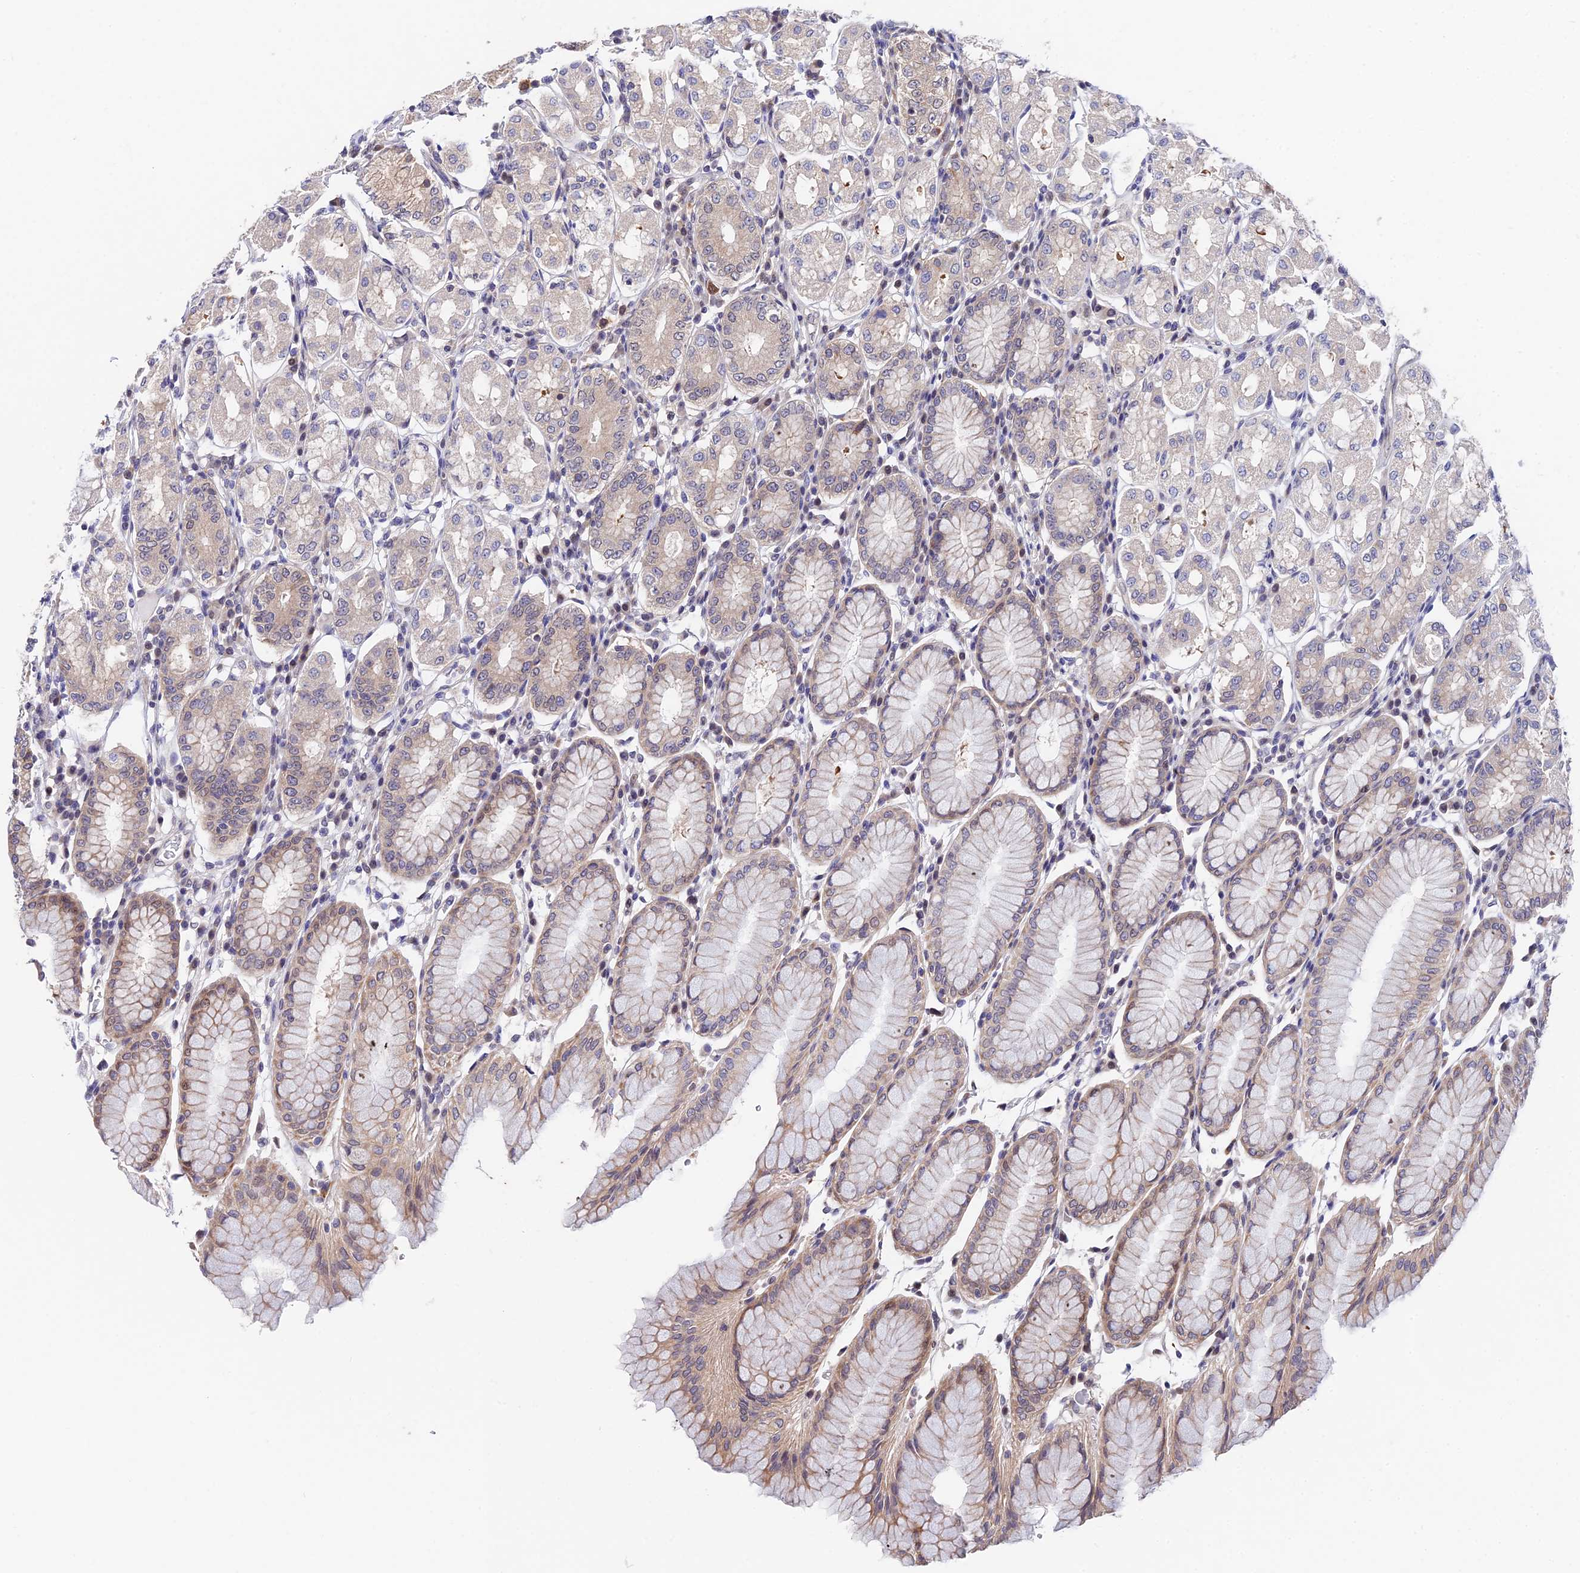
{"staining": {"intensity": "moderate", "quantity": "25%-75%", "location": "cytoplasmic/membranous"}, "tissue": "stomach", "cell_type": "Glandular cells", "image_type": "normal", "snomed": [{"axis": "morphology", "description": "Normal tissue, NOS"}, {"axis": "topography", "description": "Stomach"}, {"axis": "topography", "description": "Stomach, lower"}], "caption": "A brown stain labels moderate cytoplasmic/membranous positivity of a protein in glandular cells of unremarkable human stomach.", "gene": "INPP4A", "patient": {"sex": "female", "age": 56}}